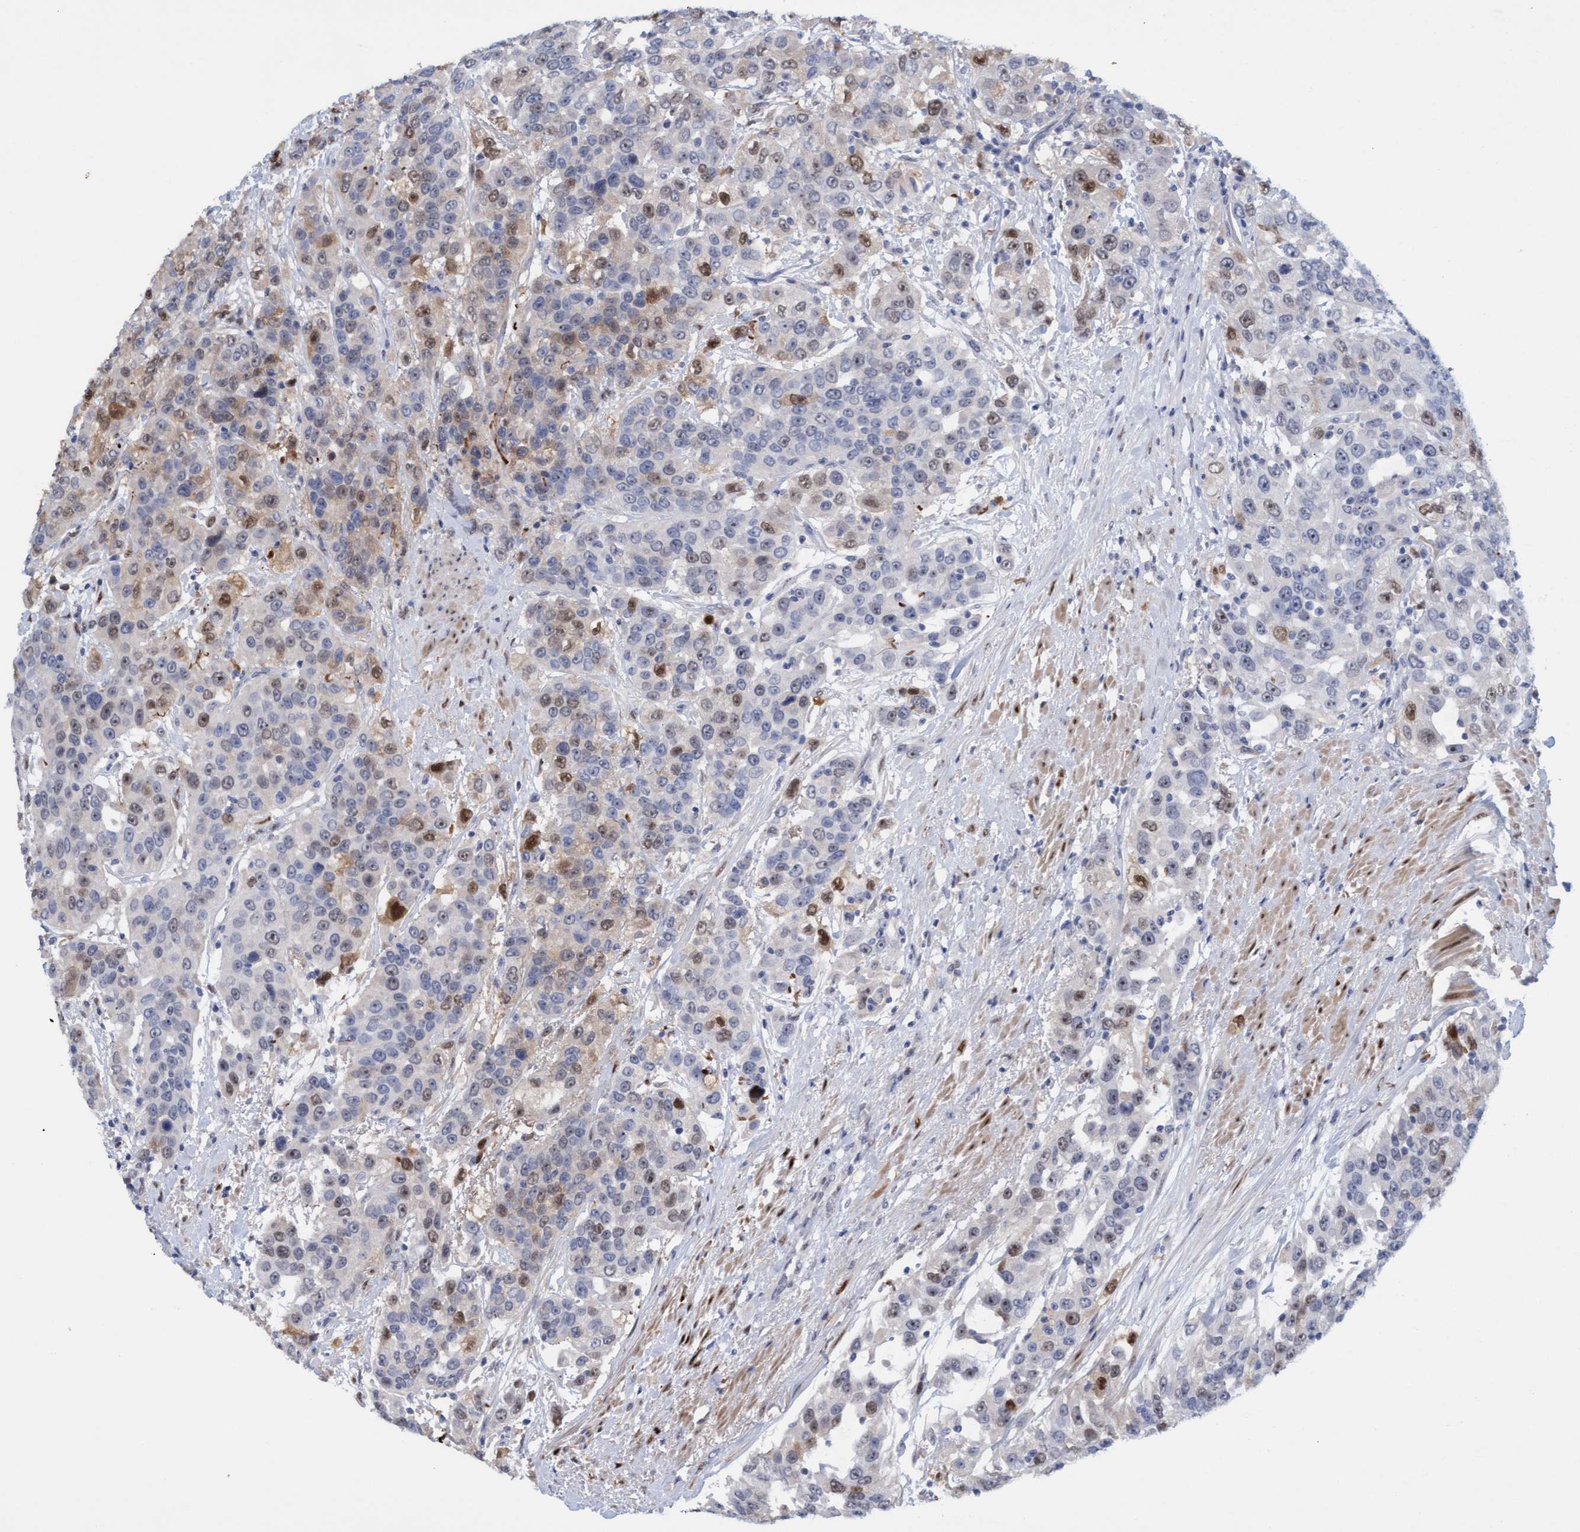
{"staining": {"intensity": "moderate", "quantity": "25%-75%", "location": "nuclear"}, "tissue": "urothelial cancer", "cell_type": "Tumor cells", "image_type": "cancer", "snomed": [{"axis": "morphology", "description": "Urothelial carcinoma, High grade"}, {"axis": "topography", "description": "Urinary bladder"}], "caption": "Urothelial cancer was stained to show a protein in brown. There is medium levels of moderate nuclear positivity in approximately 25%-75% of tumor cells.", "gene": "PINX1", "patient": {"sex": "female", "age": 80}}